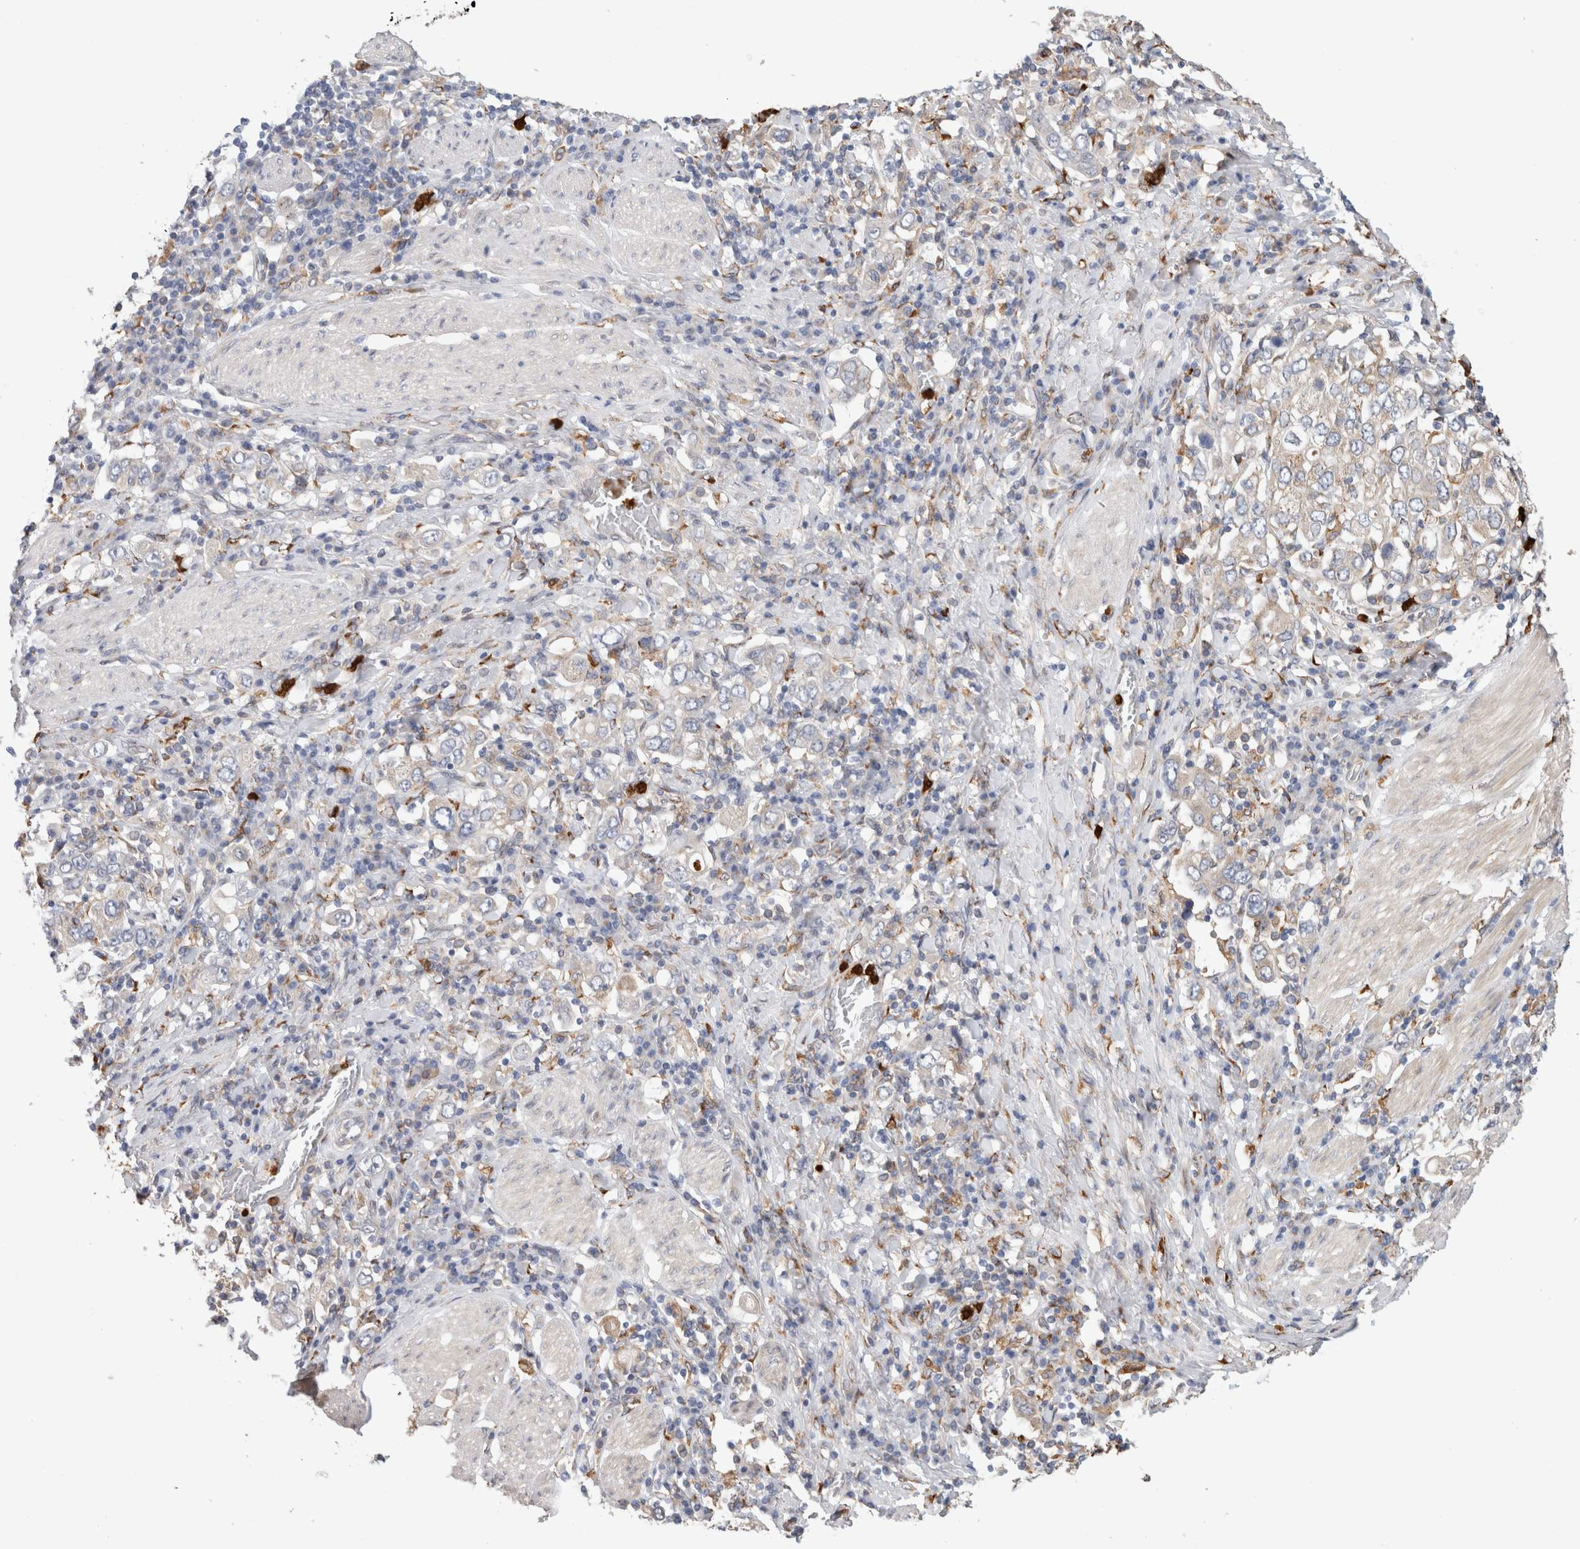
{"staining": {"intensity": "negative", "quantity": "none", "location": "none"}, "tissue": "stomach cancer", "cell_type": "Tumor cells", "image_type": "cancer", "snomed": [{"axis": "morphology", "description": "Adenocarcinoma, NOS"}, {"axis": "topography", "description": "Stomach, upper"}], "caption": "A histopathology image of stomach cancer (adenocarcinoma) stained for a protein reveals no brown staining in tumor cells.", "gene": "P4HA1", "patient": {"sex": "male", "age": 62}}